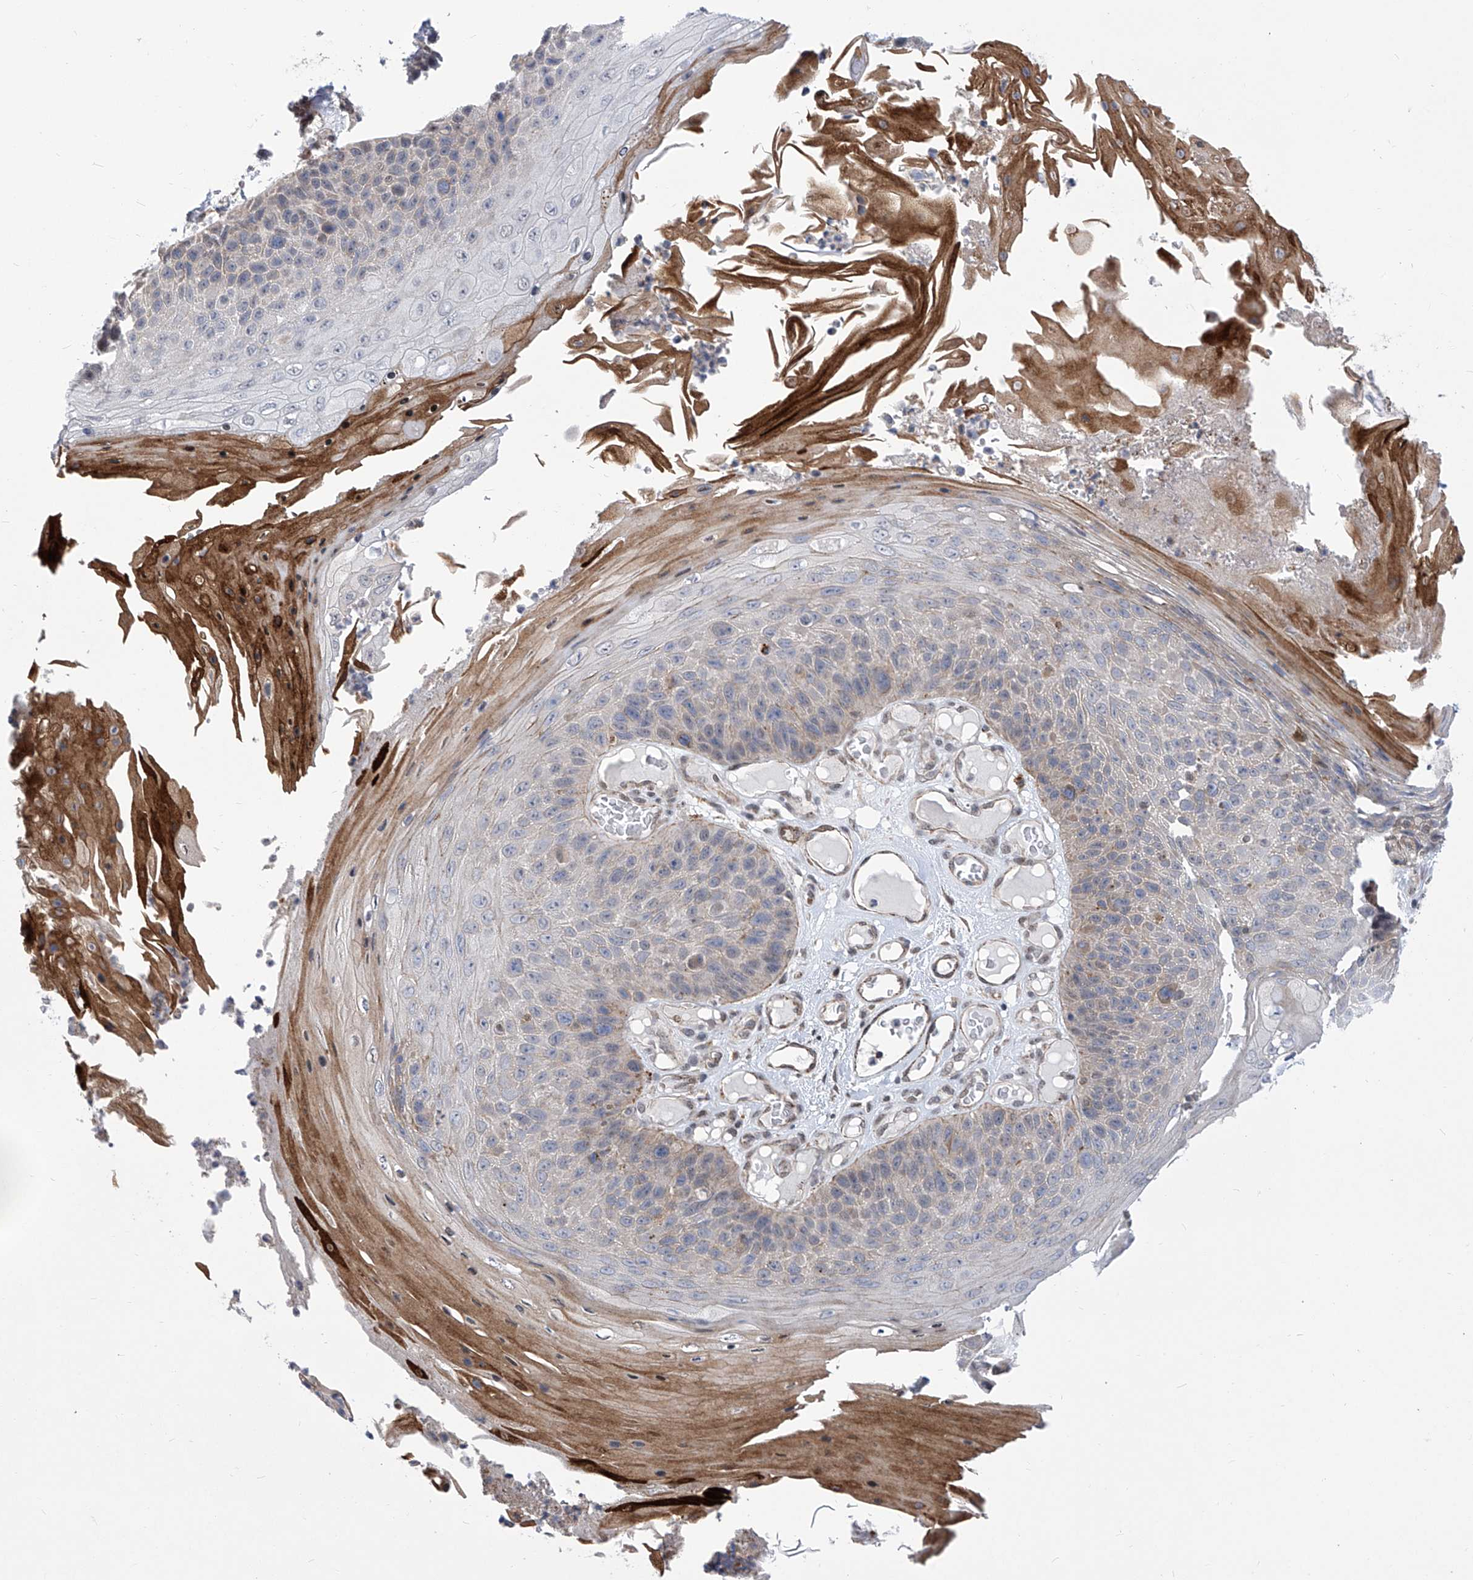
{"staining": {"intensity": "moderate", "quantity": "<25%", "location": "cytoplasmic/membranous,nuclear"}, "tissue": "skin cancer", "cell_type": "Tumor cells", "image_type": "cancer", "snomed": [{"axis": "morphology", "description": "Squamous cell carcinoma, NOS"}, {"axis": "topography", "description": "Skin"}], "caption": "This micrograph reveals immunohistochemistry staining of human skin cancer (squamous cell carcinoma), with low moderate cytoplasmic/membranous and nuclear positivity in about <25% of tumor cells.", "gene": "CEP290", "patient": {"sex": "female", "age": 88}}